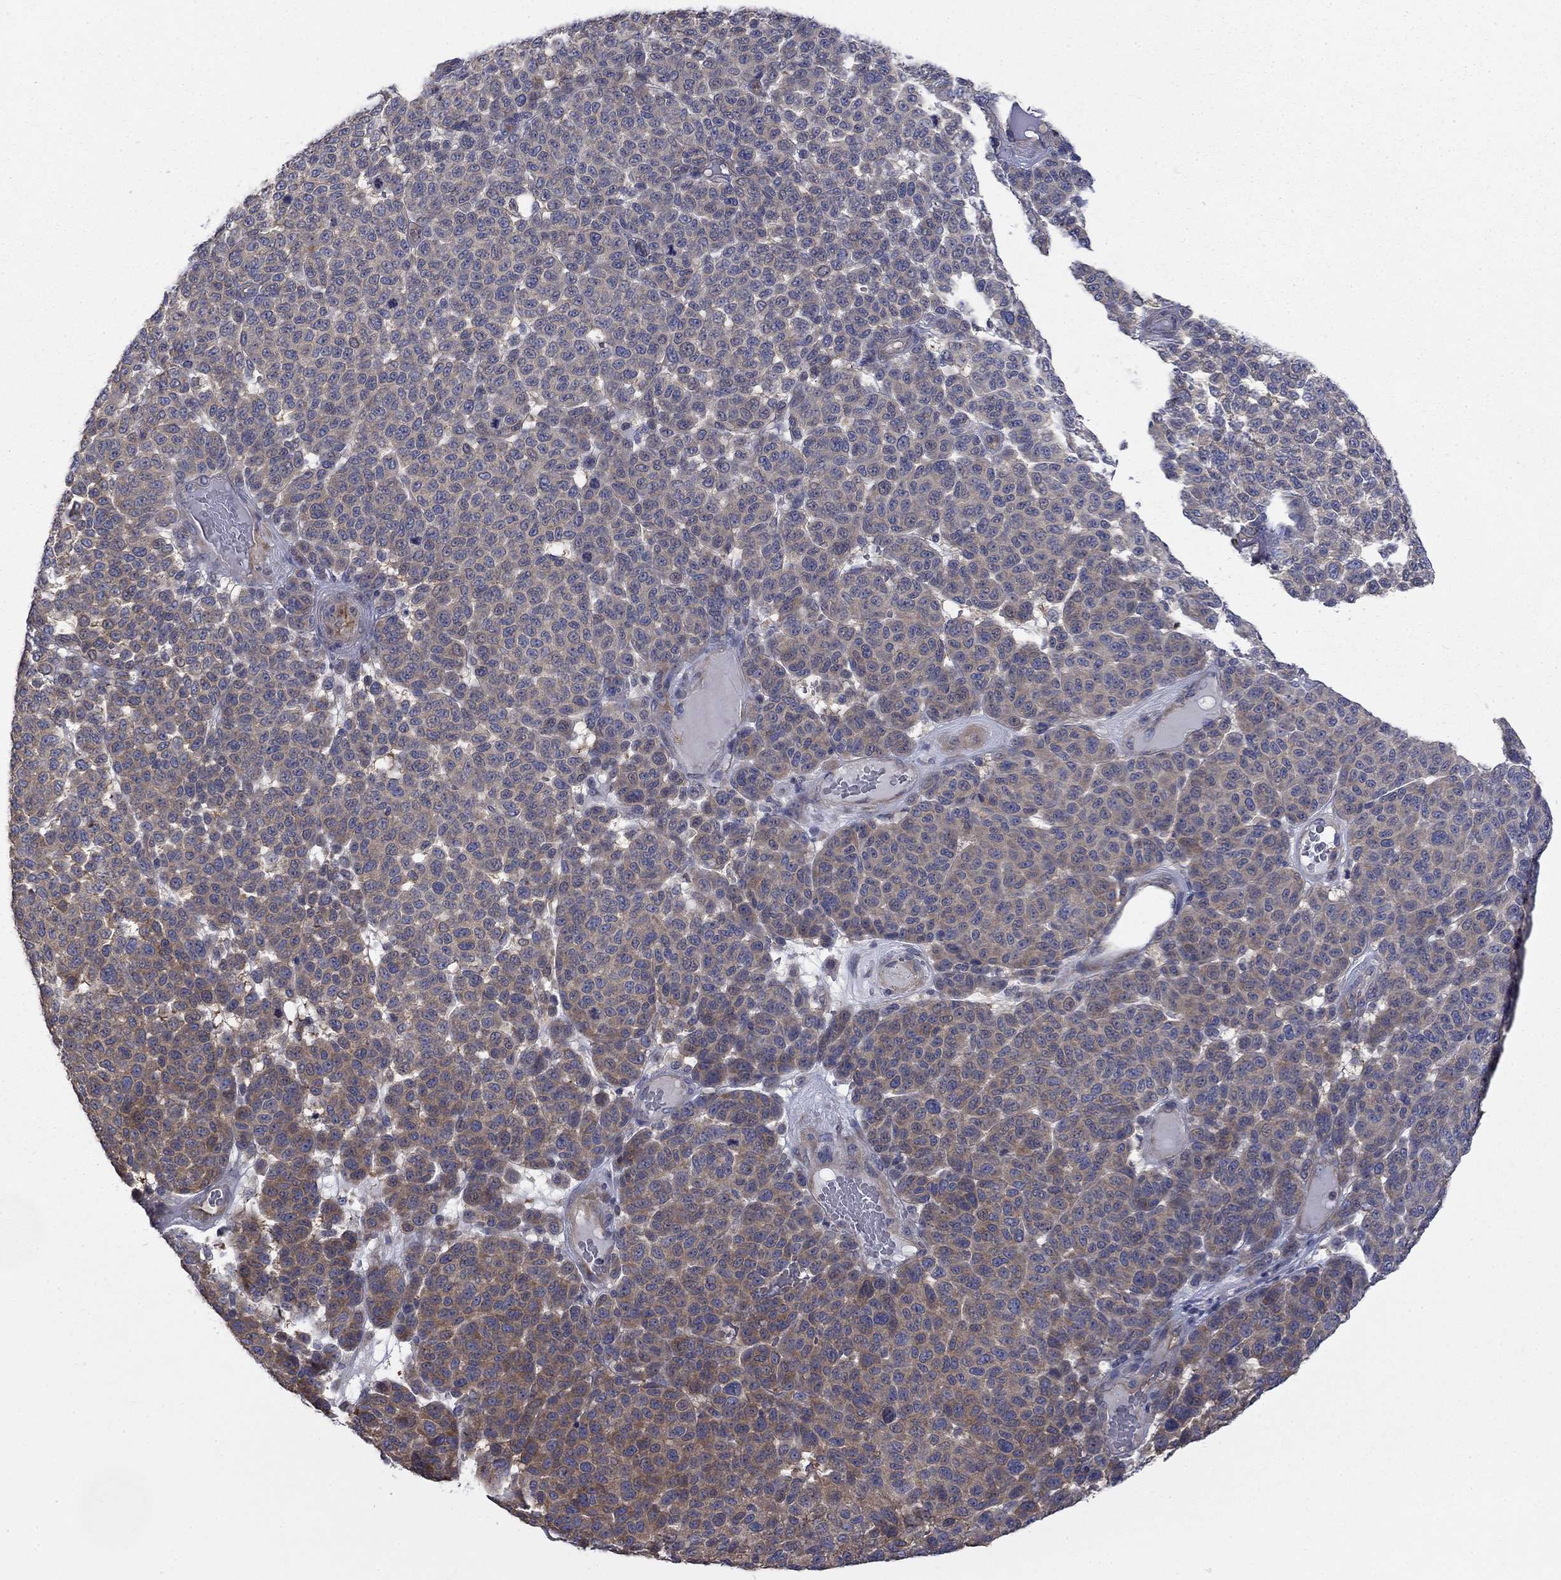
{"staining": {"intensity": "weak", "quantity": "25%-75%", "location": "cytoplasmic/membranous"}, "tissue": "melanoma", "cell_type": "Tumor cells", "image_type": "cancer", "snomed": [{"axis": "morphology", "description": "Malignant melanoma, NOS"}, {"axis": "topography", "description": "Skin"}], "caption": "Immunohistochemical staining of malignant melanoma displays low levels of weak cytoplasmic/membranous positivity in approximately 25%-75% of tumor cells. (IHC, brightfield microscopy, high magnification).", "gene": "PDZD2", "patient": {"sex": "male", "age": 59}}